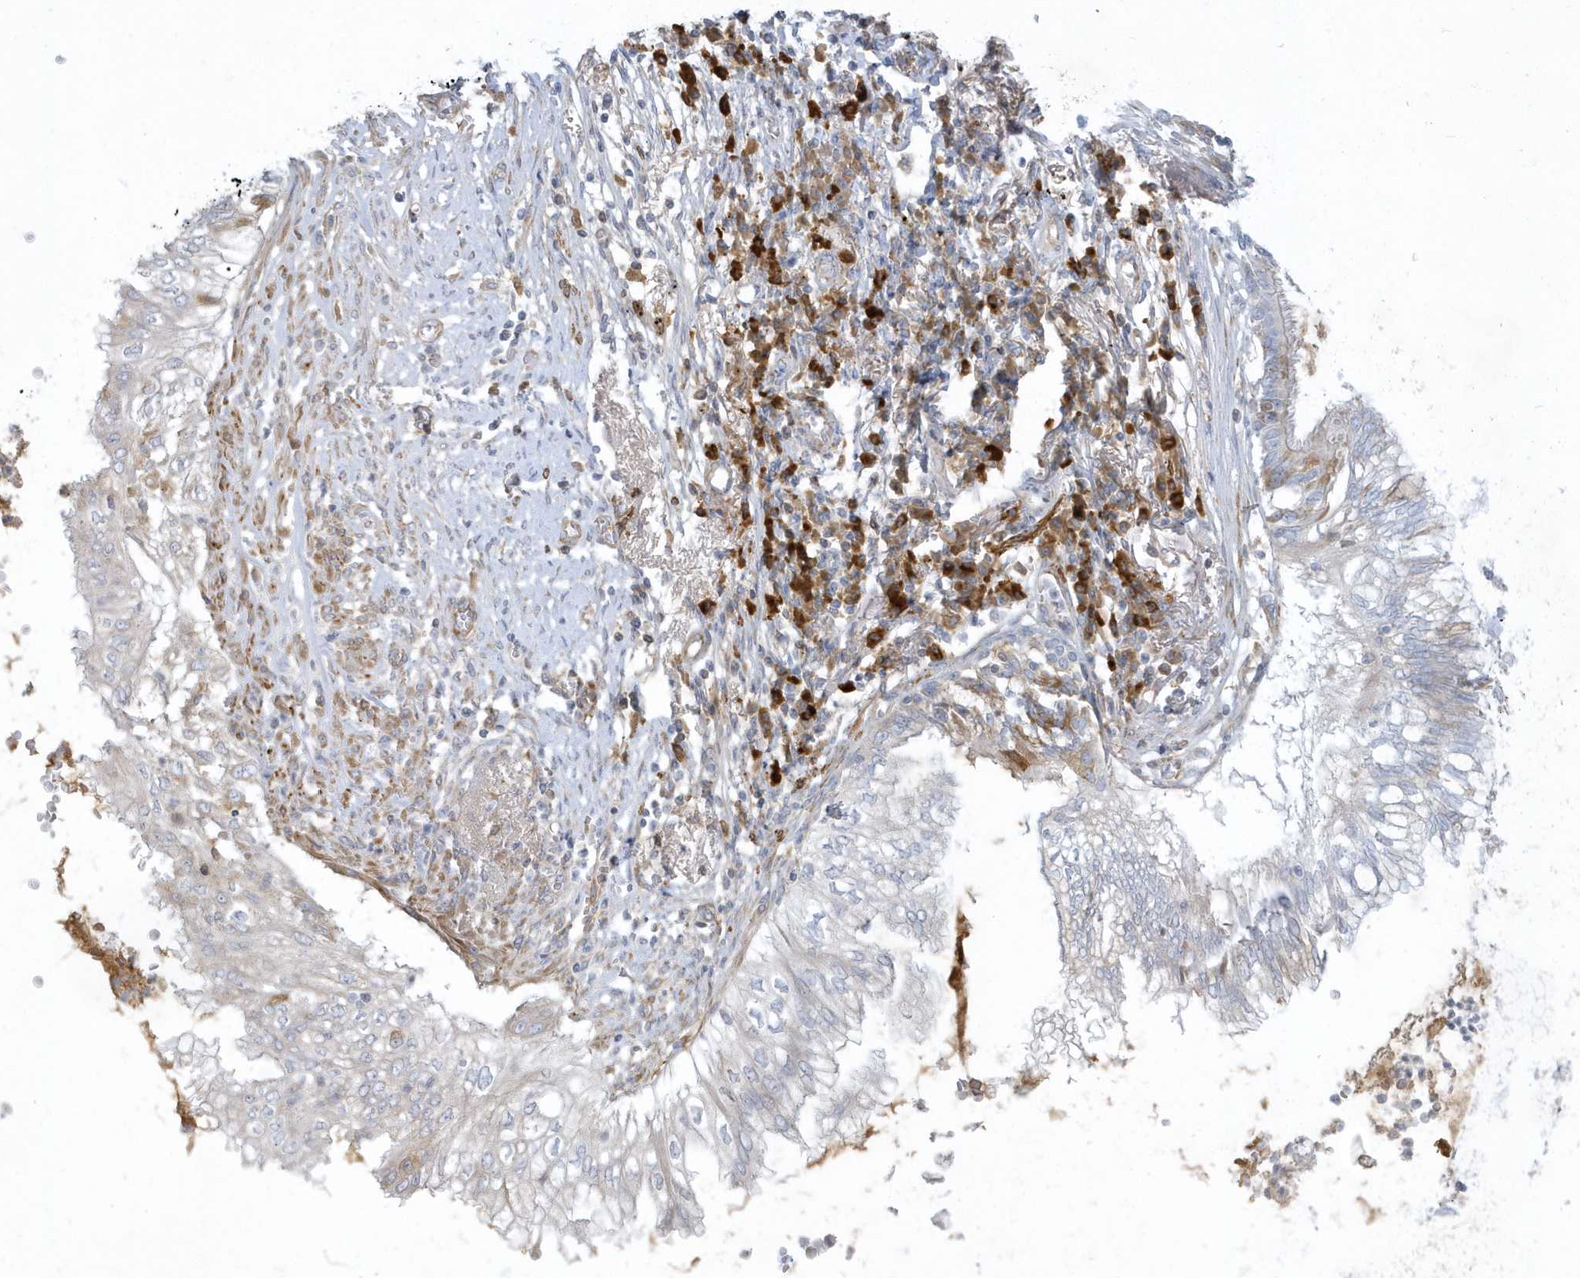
{"staining": {"intensity": "negative", "quantity": "none", "location": "none"}, "tissue": "lung cancer", "cell_type": "Tumor cells", "image_type": "cancer", "snomed": [{"axis": "morphology", "description": "Adenocarcinoma, NOS"}, {"axis": "topography", "description": "Lung"}], "caption": "The immunohistochemistry micrograph has no significant staining in tumor cells of adenocarcinoma (lung) tissue.", "gene": "THADA", "patient": {"sex": "female", "age": 70}}